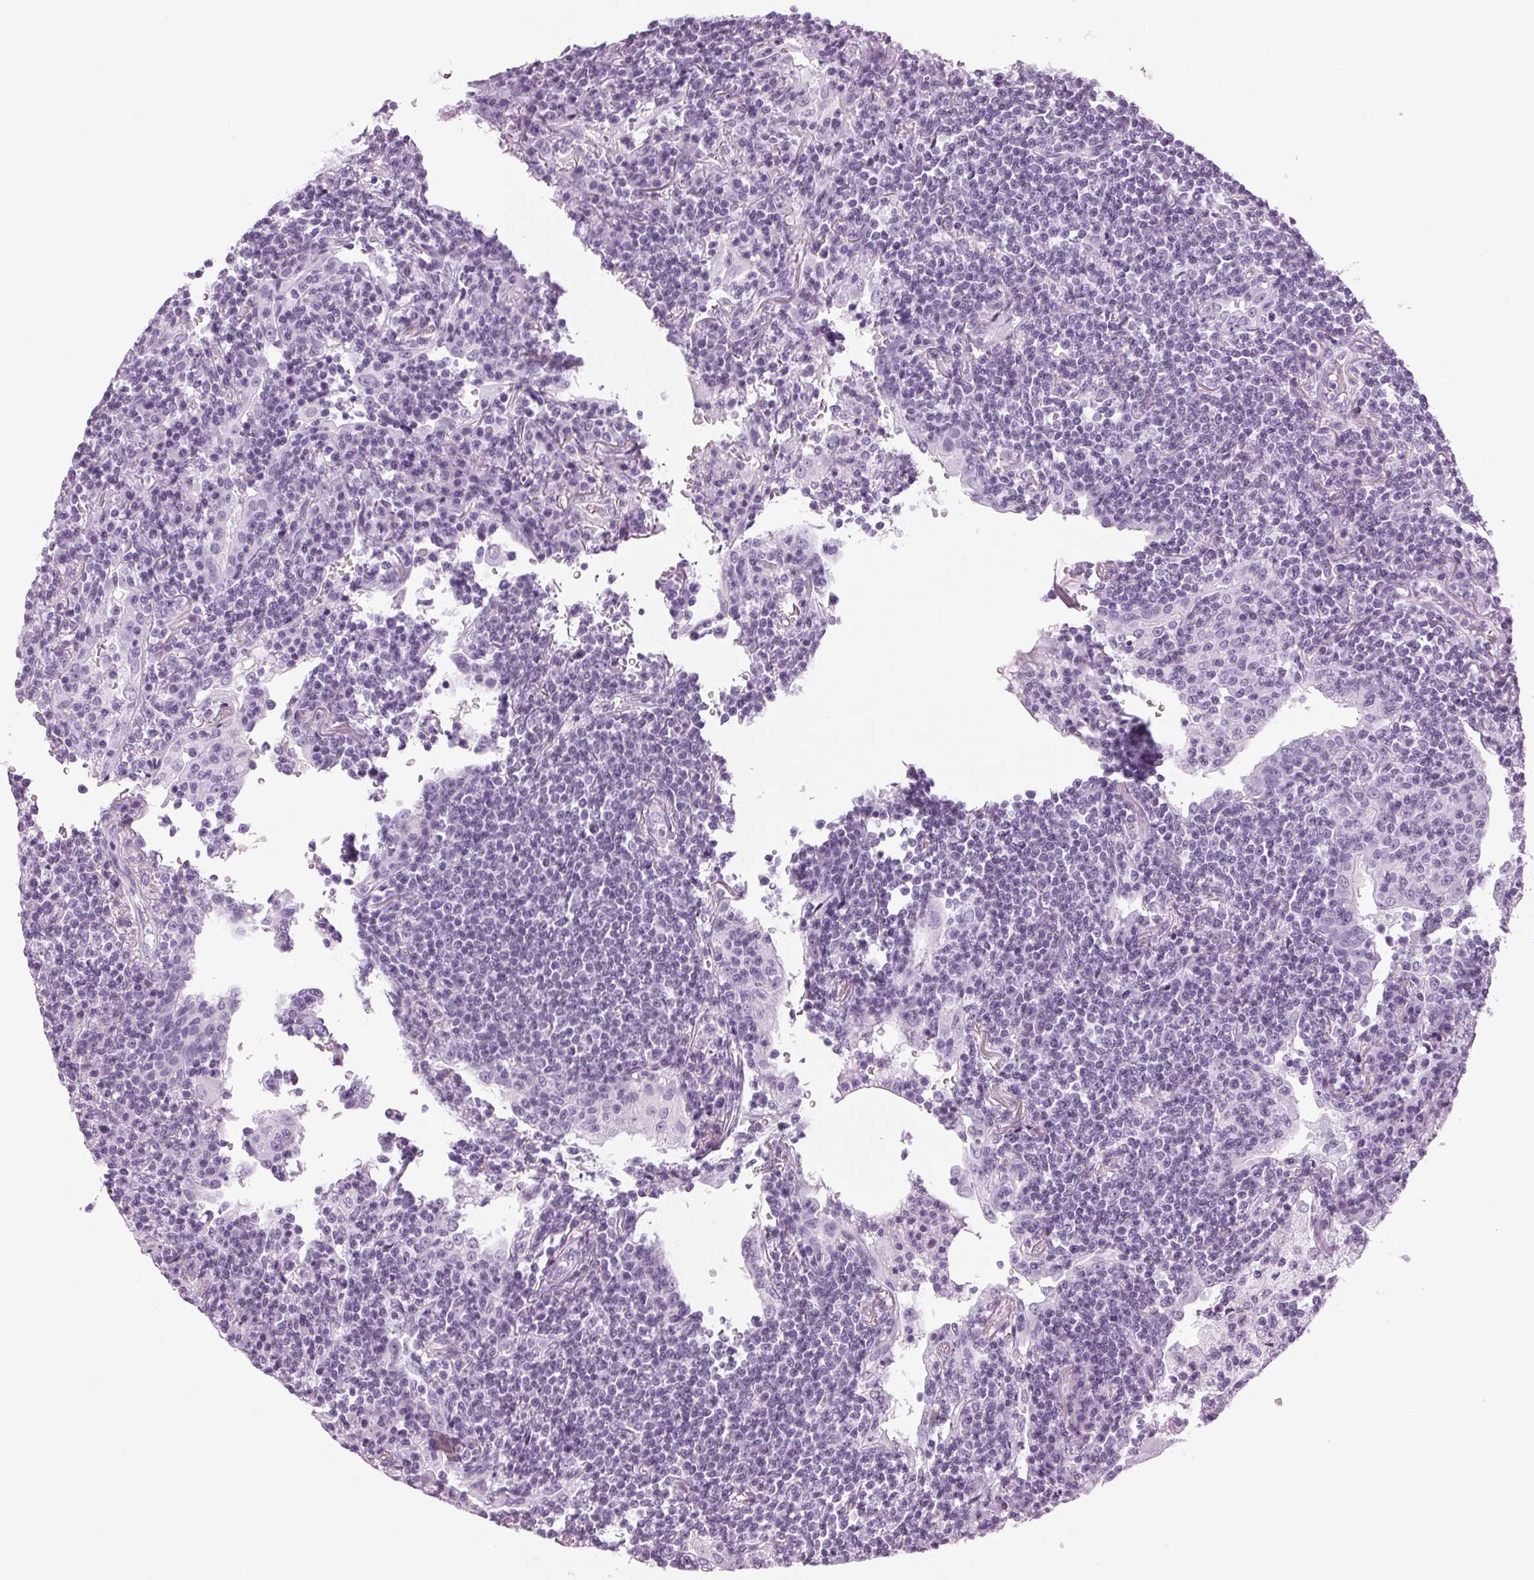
{"staining": {"intensity": "negative", "quantity": "none", "location": "none"}, "tissue": "lymphoma", "cell_type": "Tumor cells", "image_type": "cancer", "snomed": [{"axis": "morphology", "description": "Malignant lymphoma, non-Hodgkin's type, Low grade"}, {"axis": "topography", "description": "Lung"}], "caption": "Human lymphoma stained for a protein using IHC reveals no staining in tumor cells.", "gene": "DNAH12", "patient": {"sex": "female", "age": 71}}